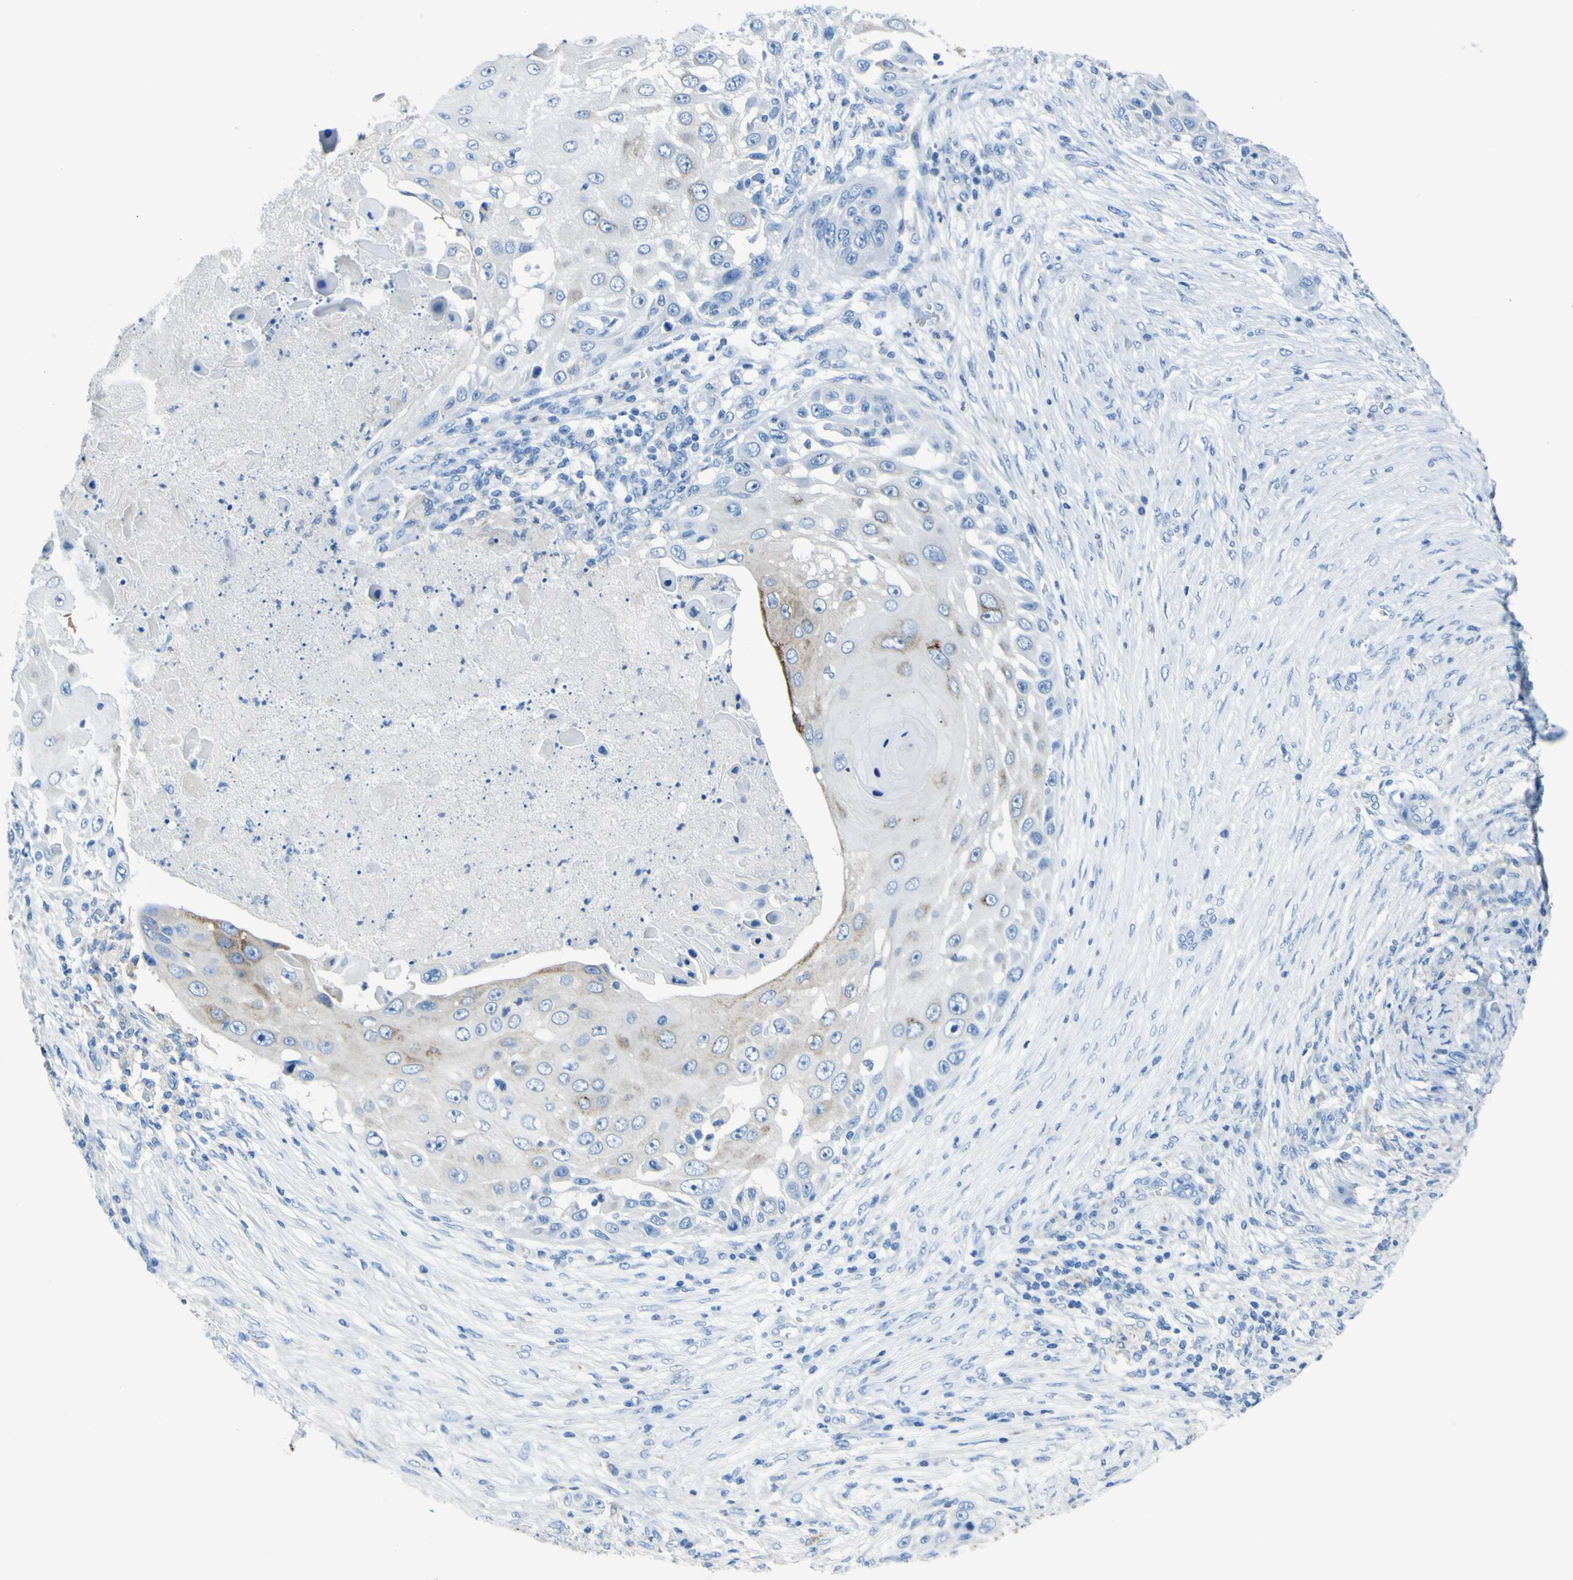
{"staining": {"intensity": "weak", "quantity": "<25%", "location": "cytoplasmic/membranous"}, "tissue": "skin cancer", "cell_type": "Tumor cells", "image_type": "cancer", "snomed": [{"axis": "morphology", "description": "Squamous cell carcinoma, NOS"}, {"axis": "topography", "description": "Skin"}], "caption": "High power microscopy image of an immunohistochemistry (IHC) histopathology image of skin cancer (squamous cell carcinoma), revealing no significant staining in tumor cells.", "gene": "ACSL1", "patient": {"sex": "female", "age": 44}}